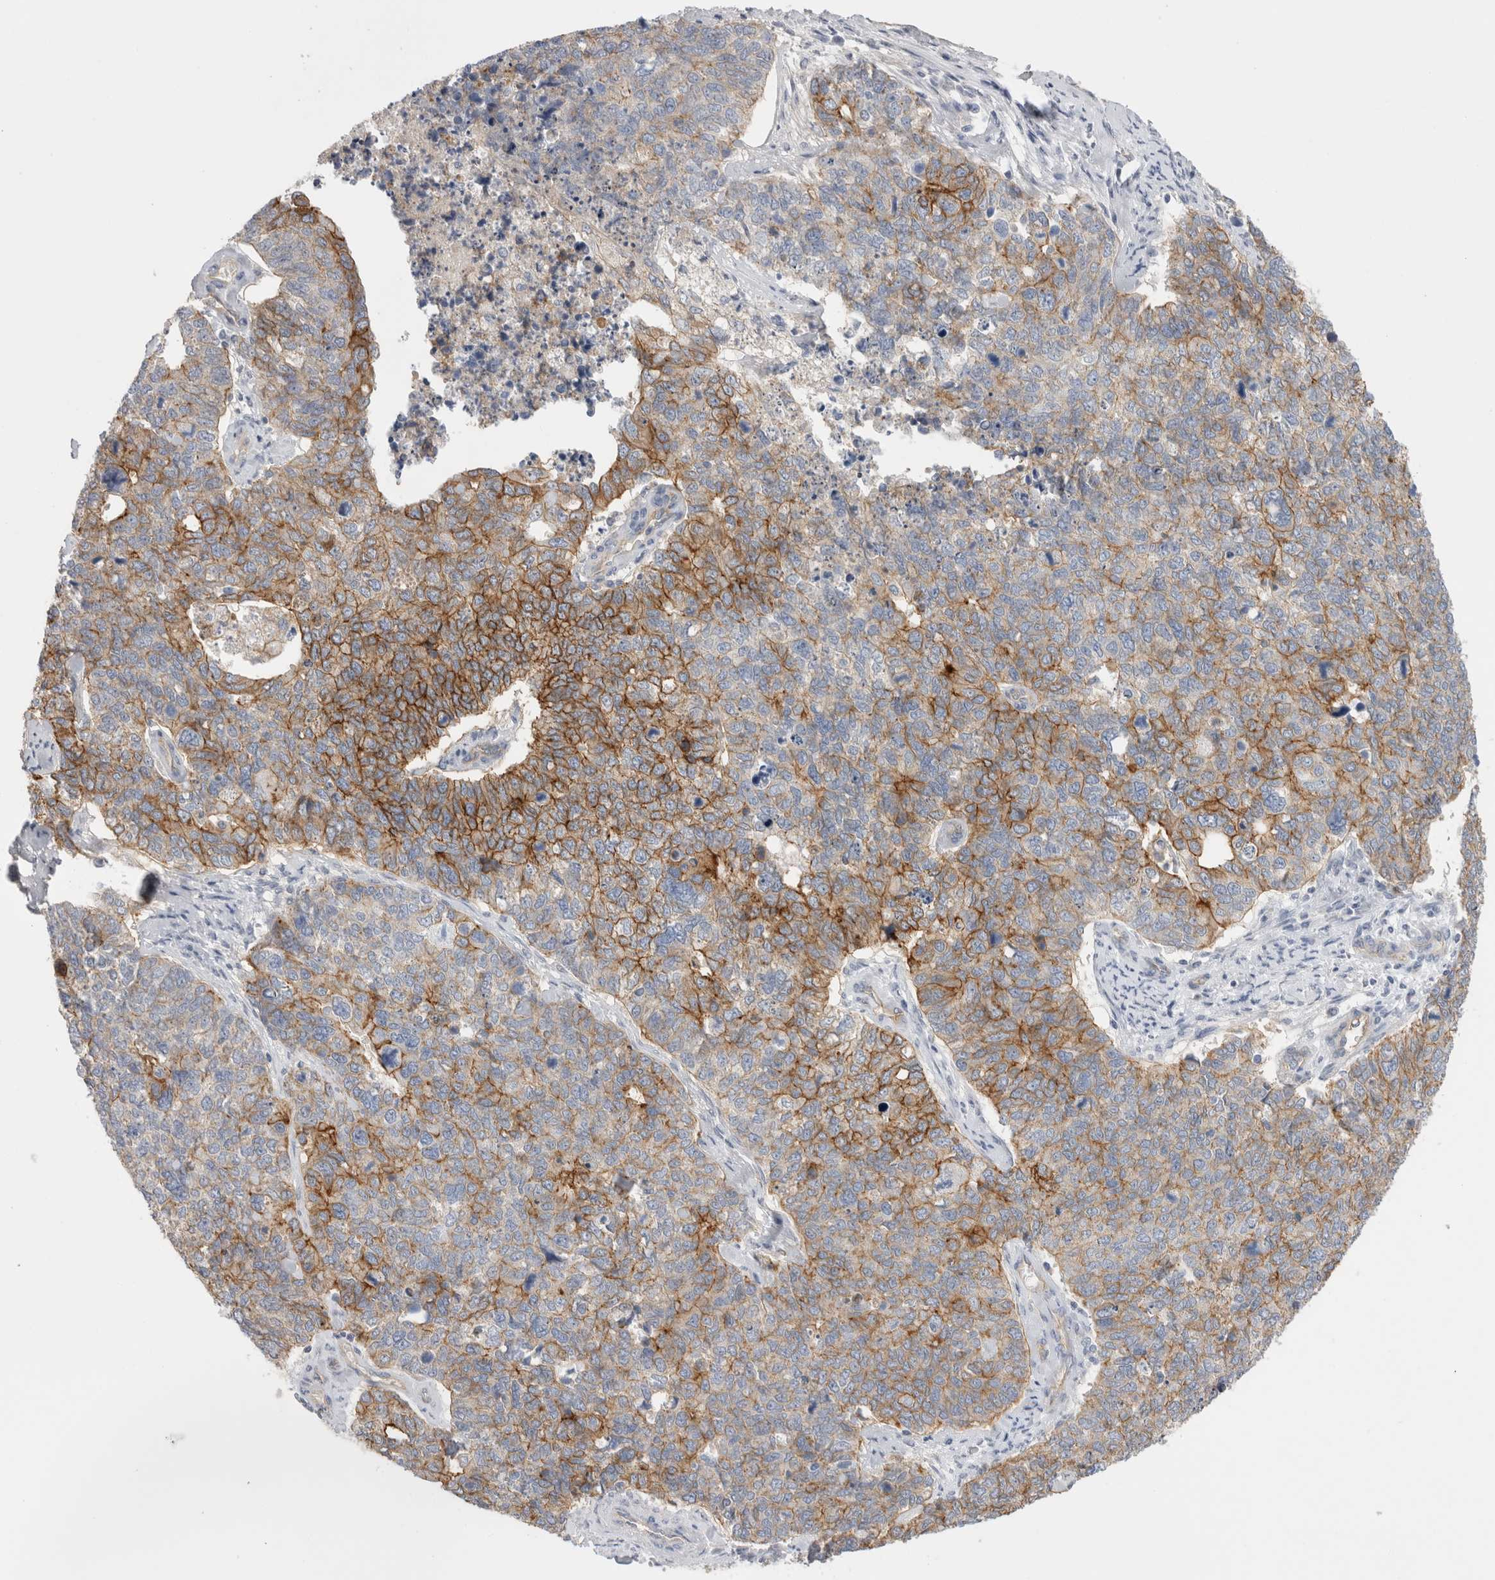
{"staining": {"intensity": "moderate", "quantity": ">75%", "location": "cytoplasmic/membranous"}, "tissue": "cervical cancer", "cell_type": "Tumor cells", "image_type": "cancer", "snomed": [{"axis": "morphology", "description": "Squamous cell carcinoma, NOS"}, {"axis": "topography", "description": "Cervix"}], "caption": "The histopathology image reveals immunohistochemical staining of cervical squamous cell carcinoma. There is moderate cytoplasmic/membranous expression is appreciated in approximately >75% of tumor cells. Using DAB (brown) and hematoxylin (blue) stains, captured at high magnification using brightfield microscopy.", "gene": "VANGL1", "patient": {"sex": "female", "age": 63}}